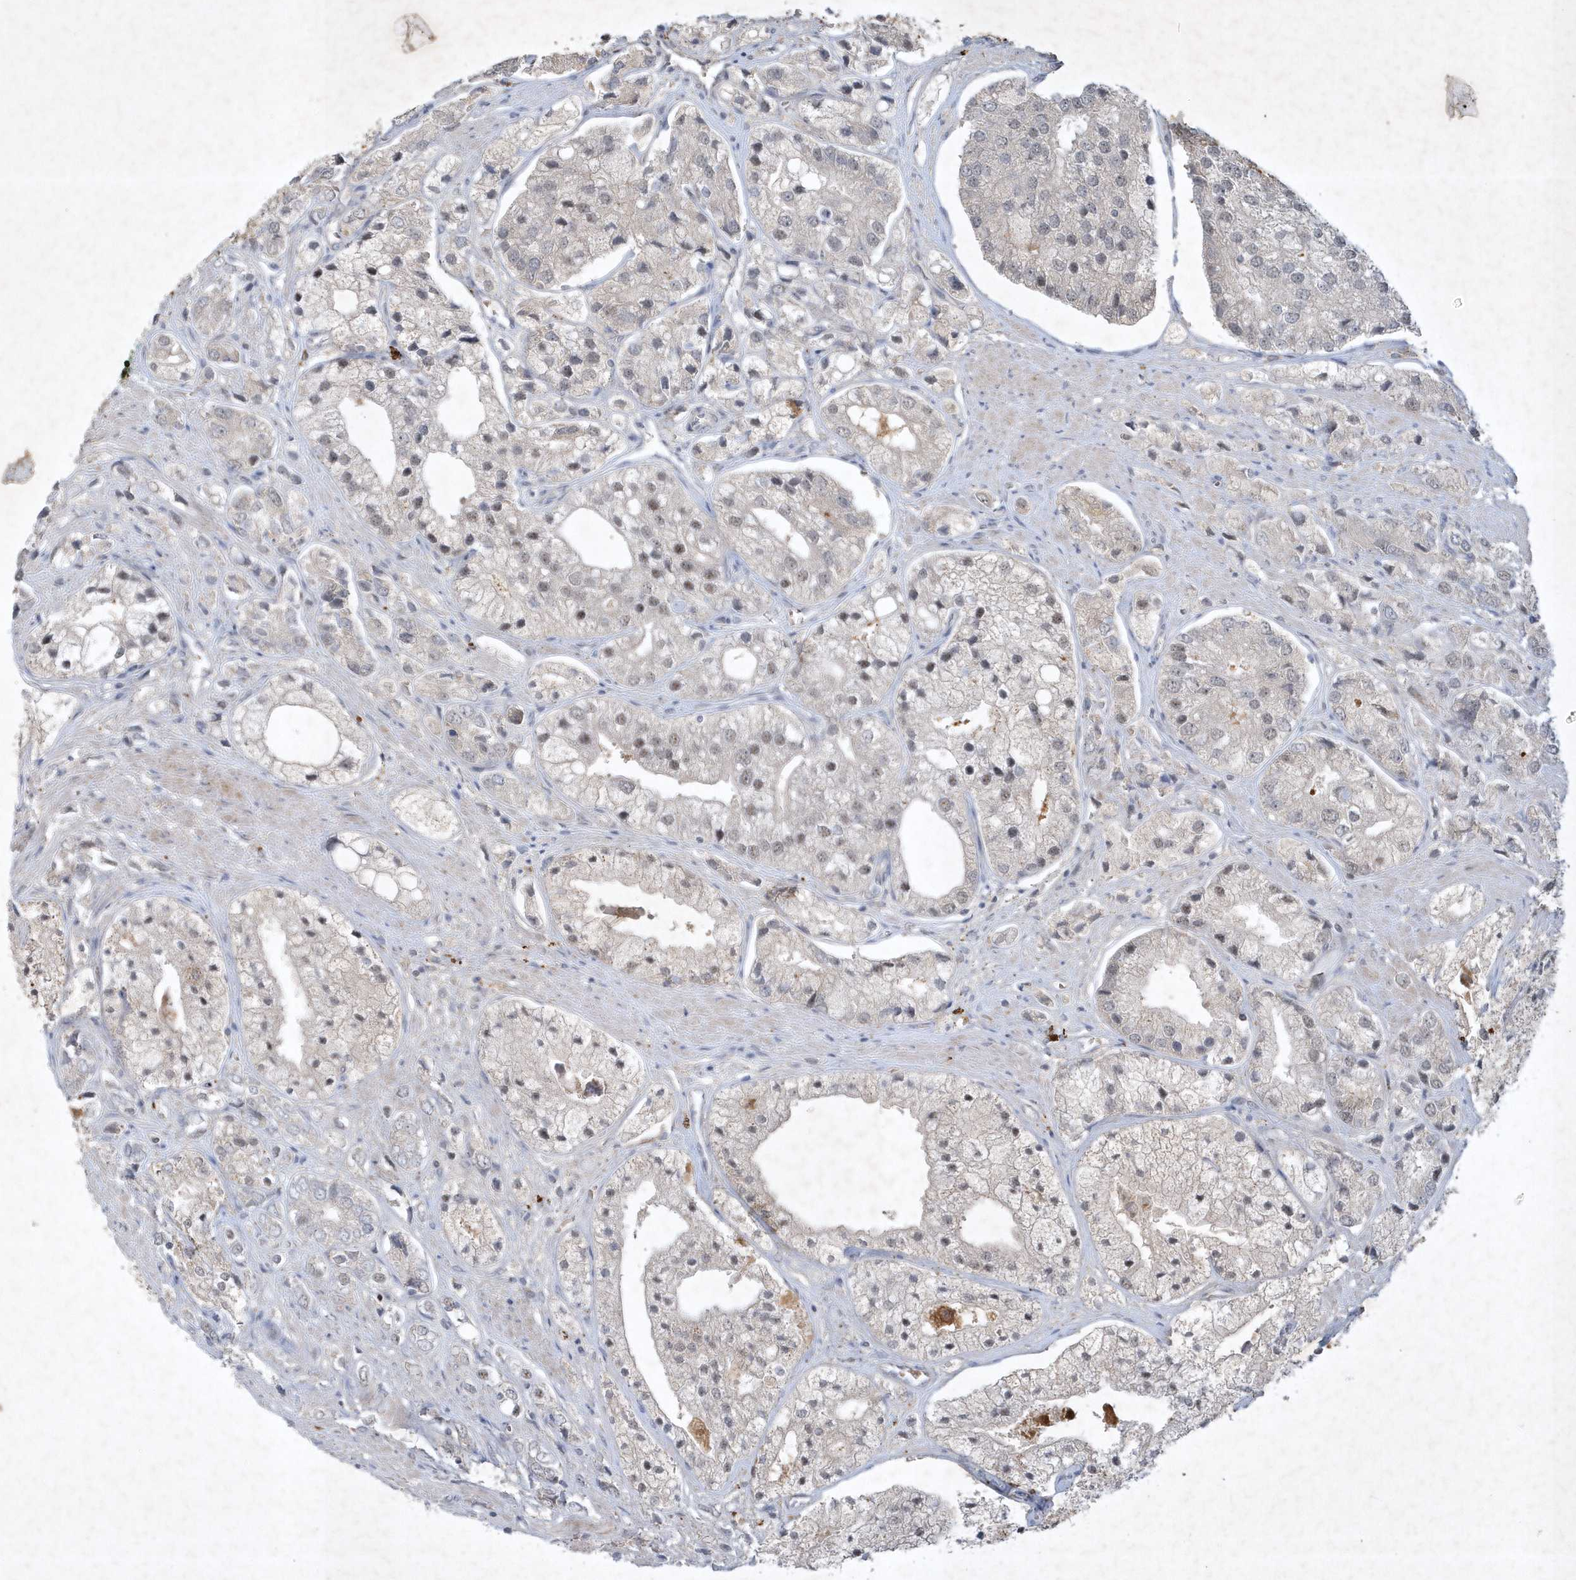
{"staining": {"intensity": "weak", "quantity": "<25%", "location": "nuclear"}, "tissue": "prostate cancer", "cell_type": "Tumor cells", "image_type": "cancer", "snomed": [{"axis": "morphology", "description": "Adenocarcinoma, High grade"}, {"axis": "topography", "description": "Prostate"}], "caption": "The histopathology image demonstrates no staining of tumor cells in prostate high-grade adenocarcinoma. (Immunohistochemistry (ihc), brightfield microscopy, high magnification).", "gene": "THG1L", "patient": {"sex": "male", "age": 50}}